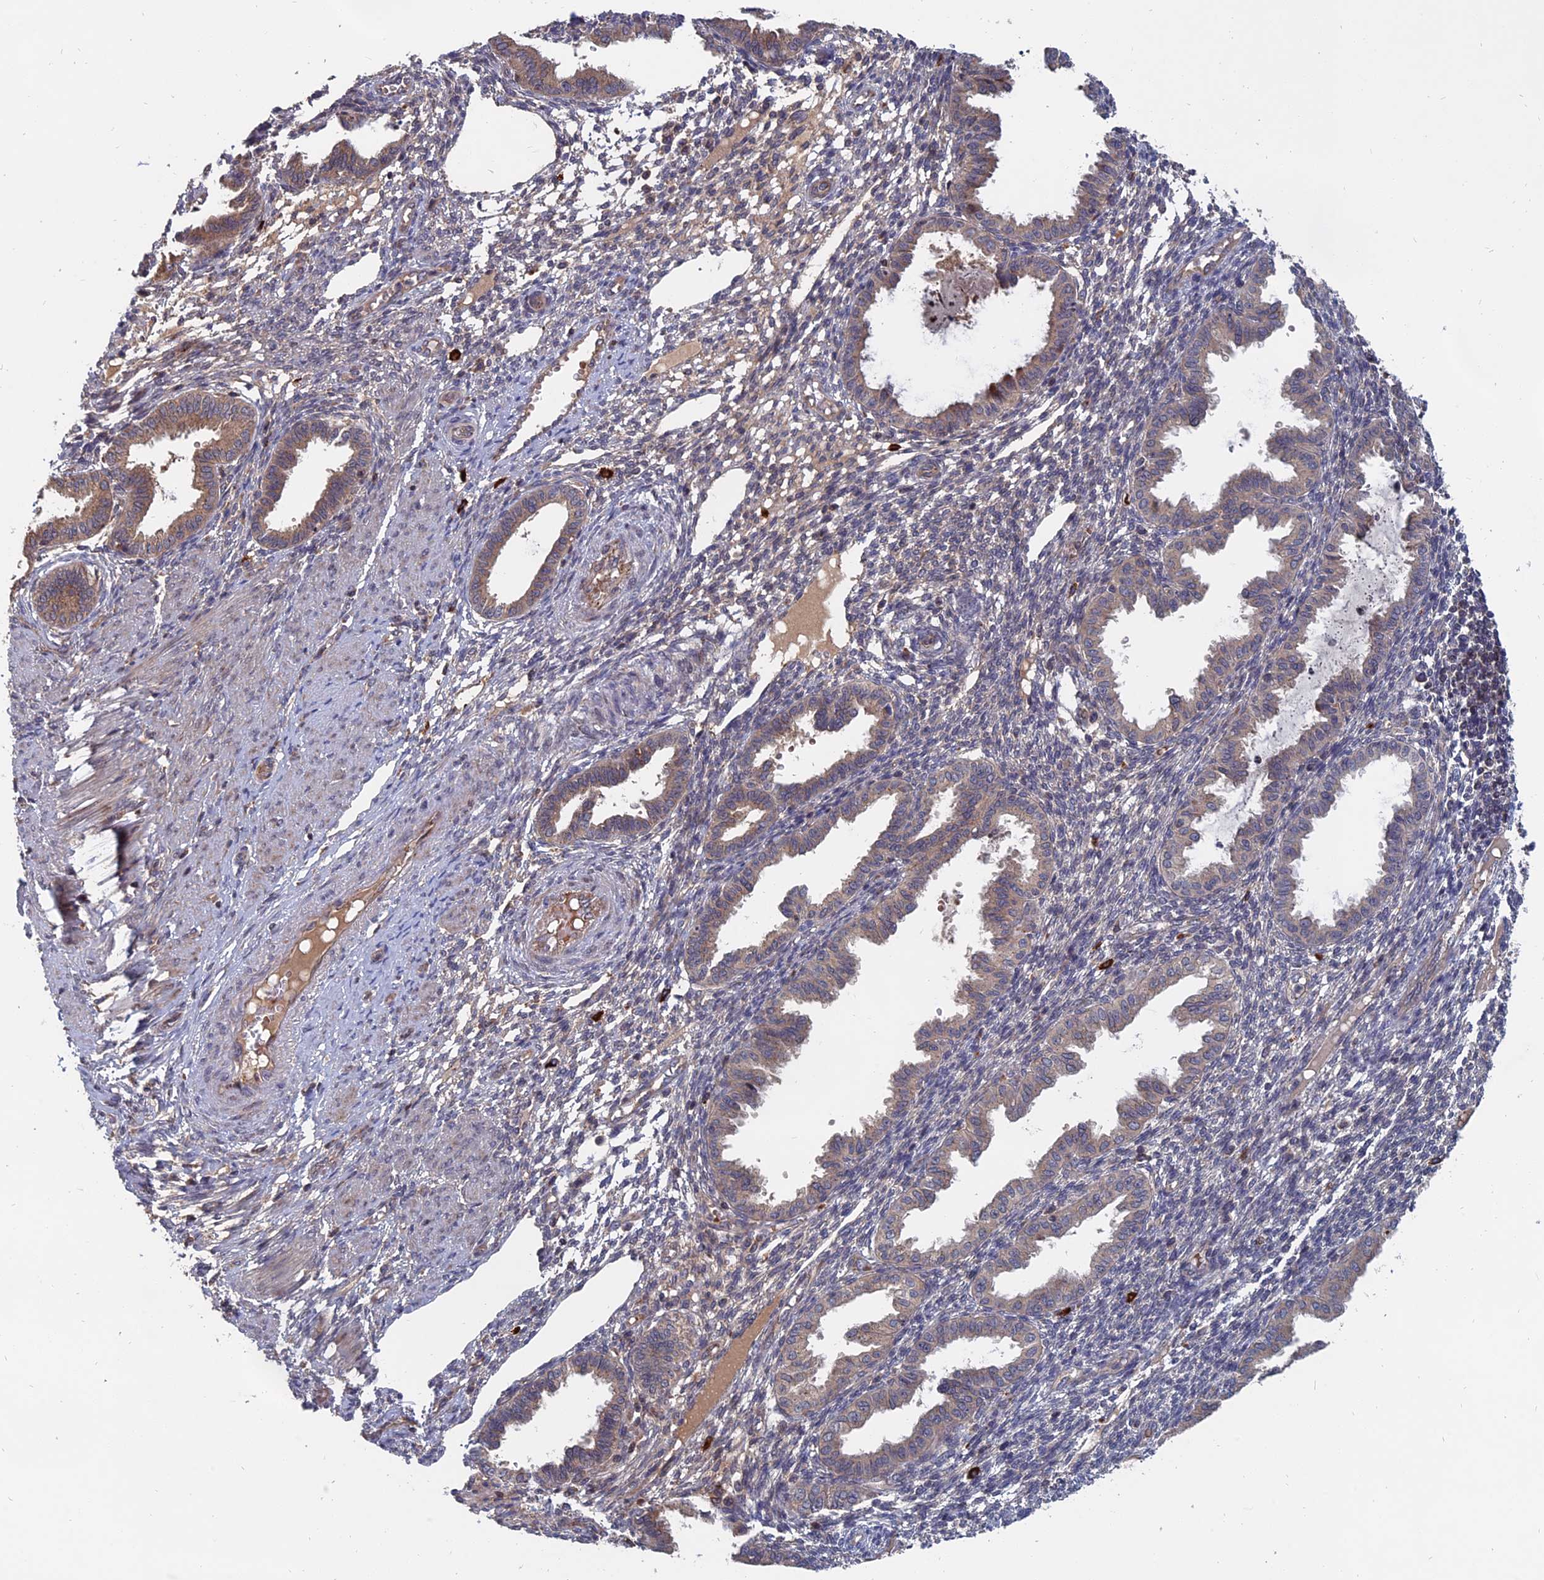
{"staining": {"intensity": "weak", "quantity": "<25%", "location": "cytoplasmic/membranous"}, "tissue": "endometrium", "cell_type": "Cells in endometrial stroma", "image_type": "normal", "snomed": [{"axis": "morphology", "description": "Normal tissue, NOS"}, {"axis": "topography", "description": "Endometrium"}], "caption": "Human endometrium stained for a protein using immunohistochemistry (IHC) reveals no positivity in cells in endometrial stroma.", "gene": "TRAPPC2L", "patient": {"sex": "female", "age": 33}}